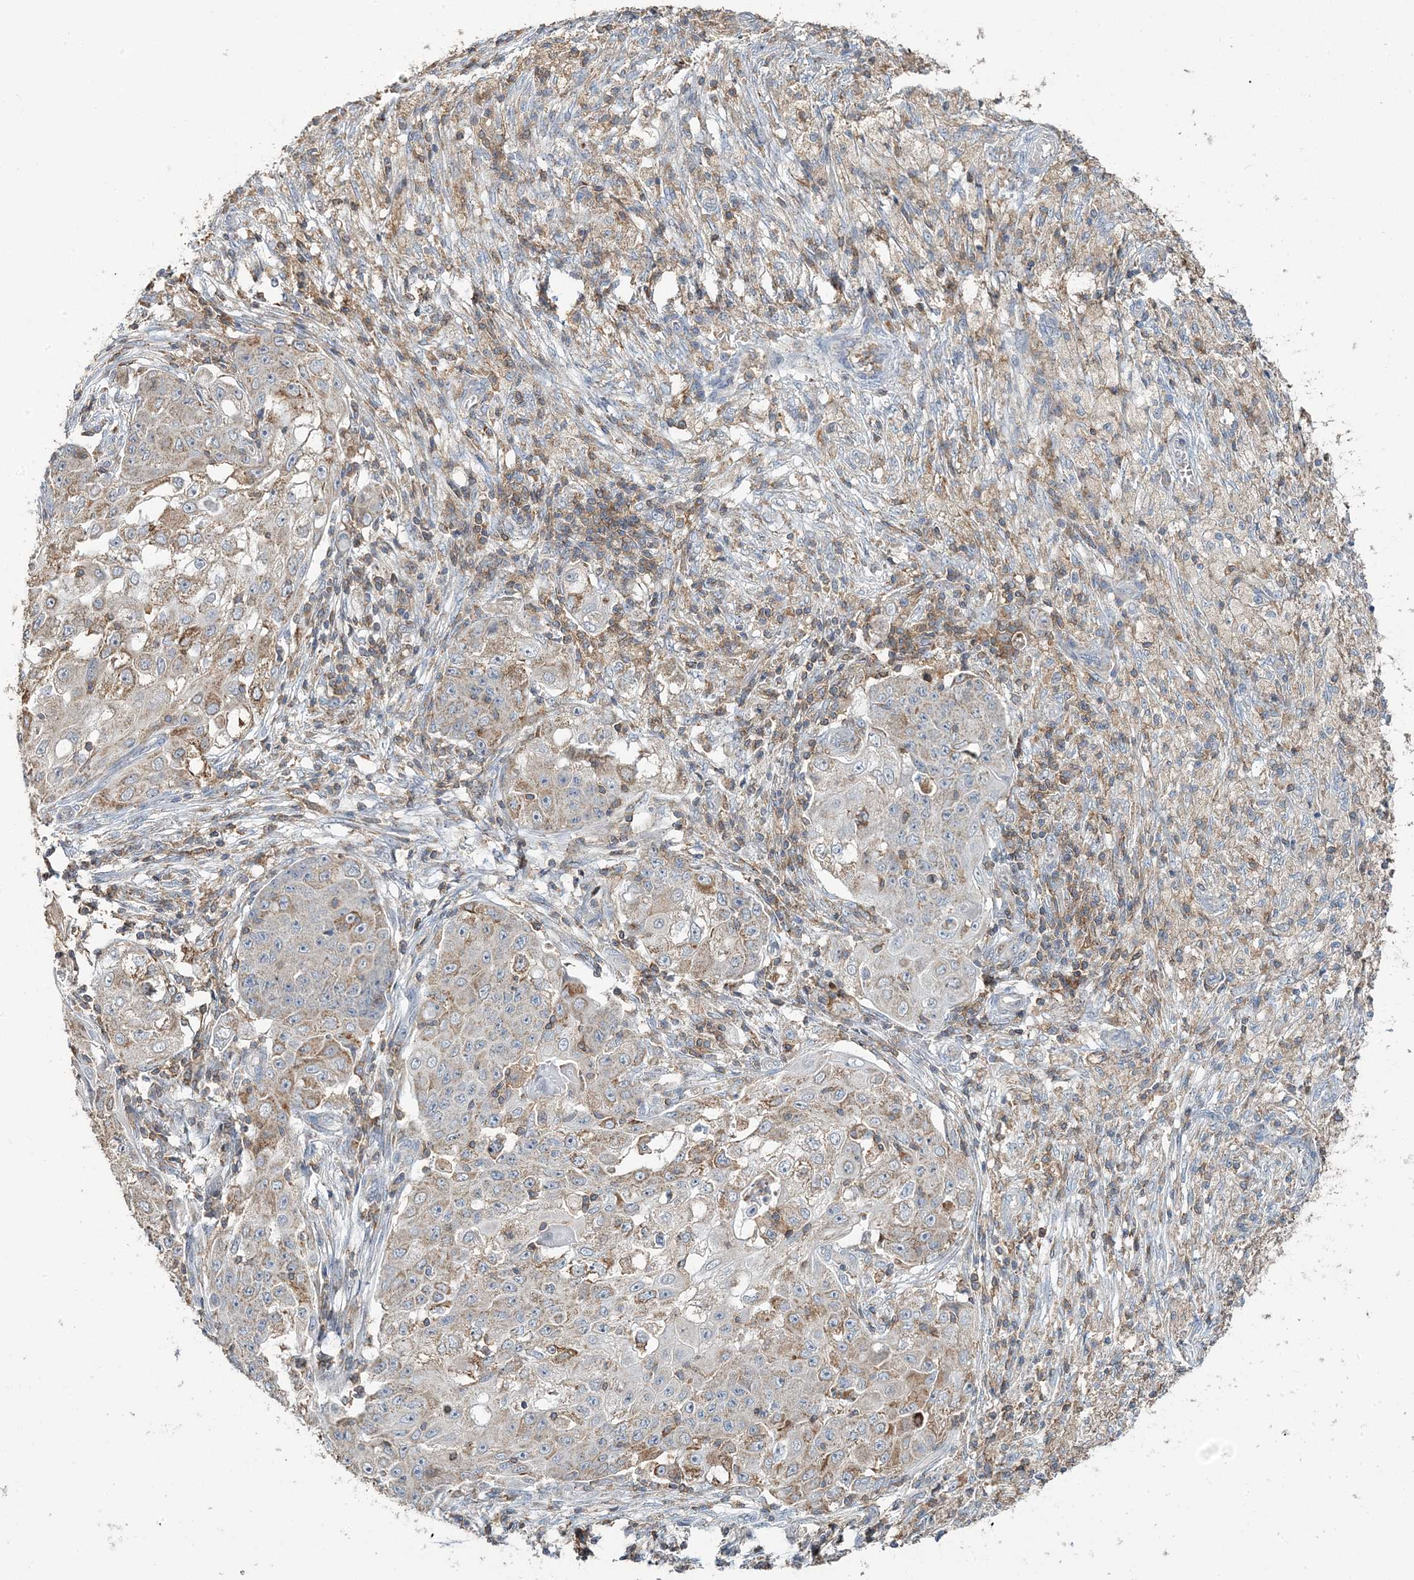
{"staining": {"intensity": "weak", "quantity": "25%-75%", "location": "cytoplasmic/membranous"}, "tissue": "ovarian cancer", "cell_type": "Tumor cells", "image_type": "cancer", "snomed": [{"axis": "morphology", "description": "Carcinoma, endometroid"}, {"axis": "topography", "description": "Ovary"}], "caption": "A high-resolution micrograph shows IHC staining of ovarian endometroid carcinoma, which exhibits weak cytoplasmic/membranous positivity in about 25%-75% of tumor cells.", "gene": "TMLHE", "patient": {"sex": "female", "age": 42}}